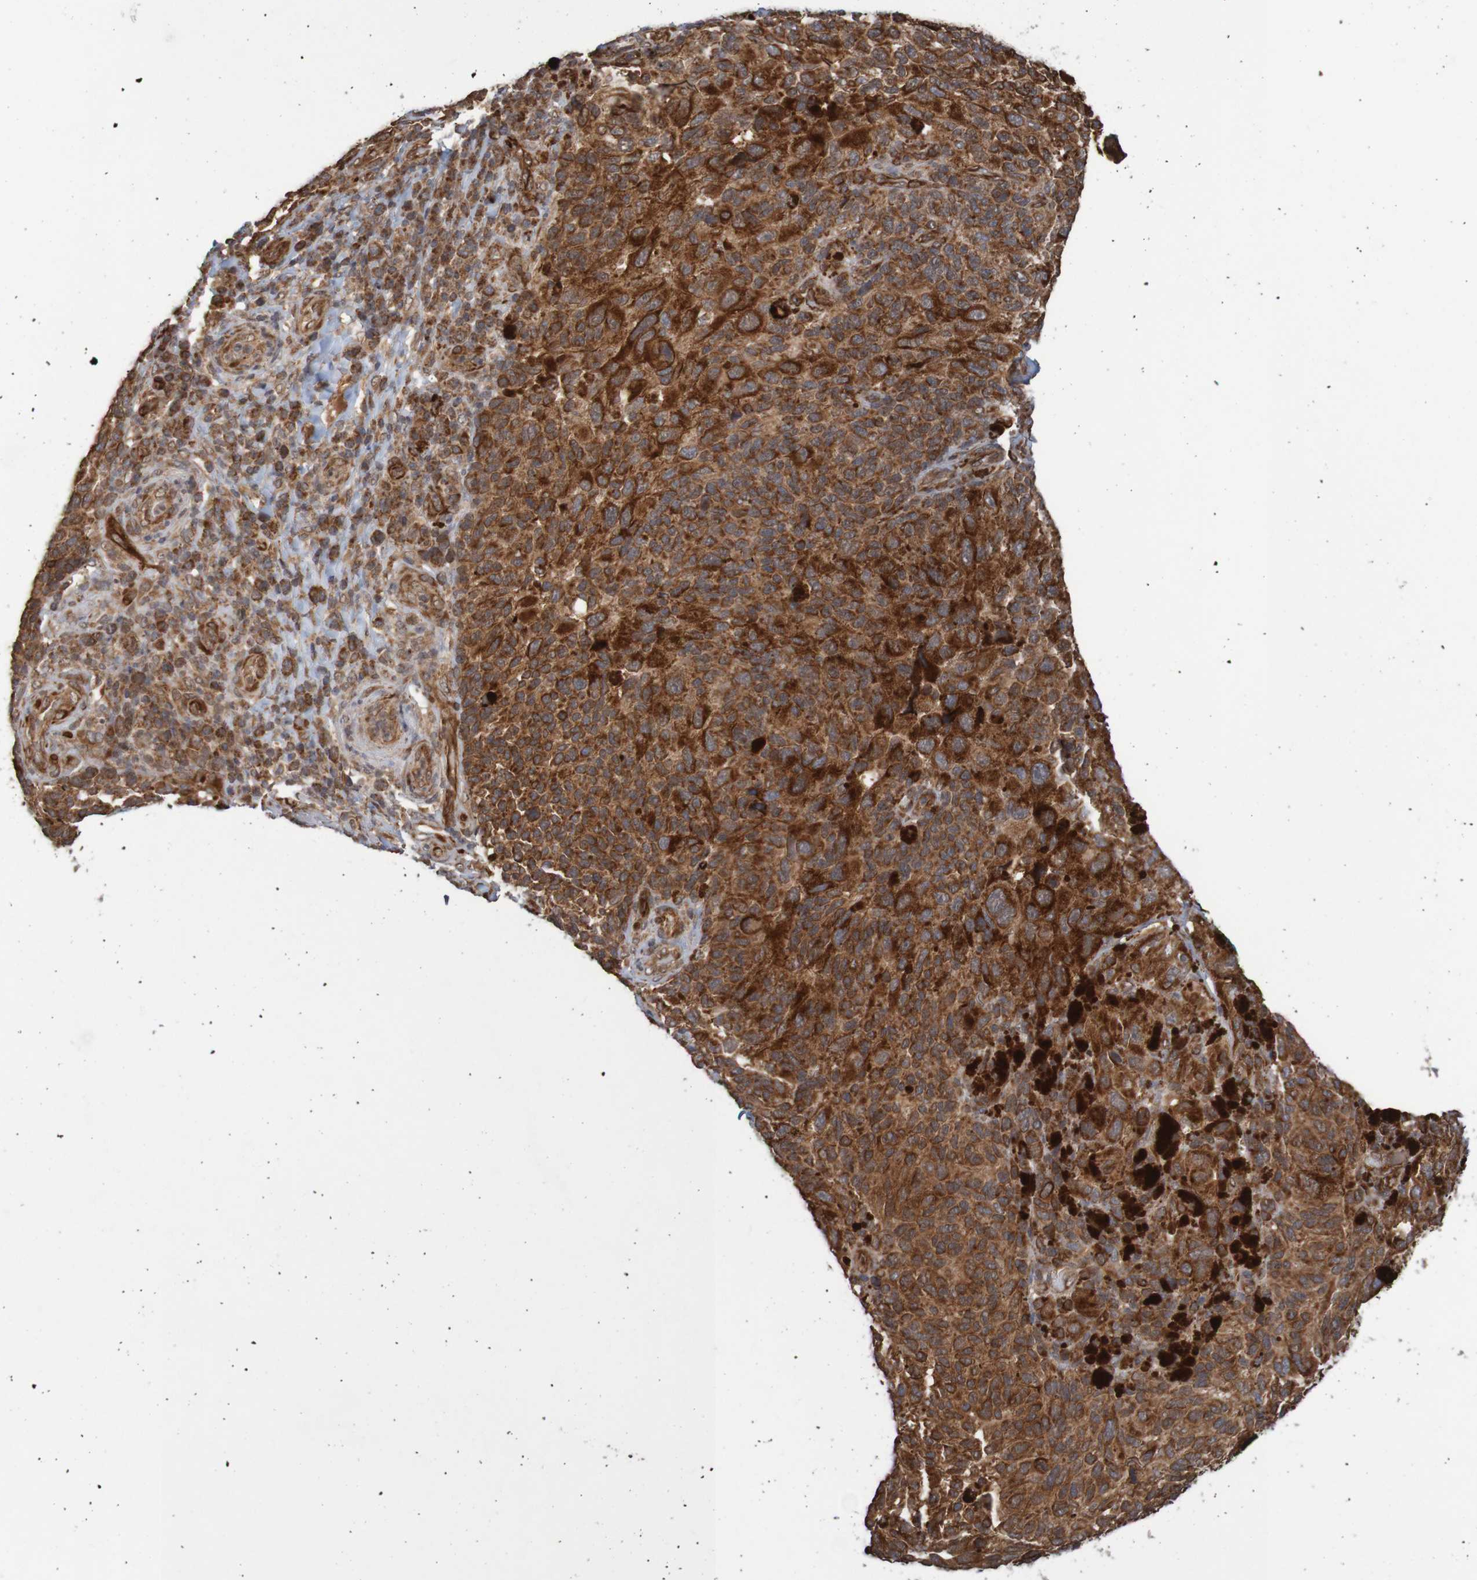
{"staining": {"intensity": "strong", "quantity": ">75%", "location": "cytoplasmic/membranous"}, "tissue": "melanoma", "cell_type": "Tumor cells", "image_type": "cancer", "snomed": [{"axis": "morphology", "description": "Malignant melanoma, NOS"}, {"axis": "topography", "description": "Skin"}], "caption": "The micrograph exhibits a brown stain indicating the presence of a protein in the cytoplasmic/membranous of tumor cells in melanoma. Immunohistochemistry (ihc) stains the protein in brown and the nuclei are stained blue.", "gene": "MRPL52", "patient": {"sex": "female", "age": 73}}